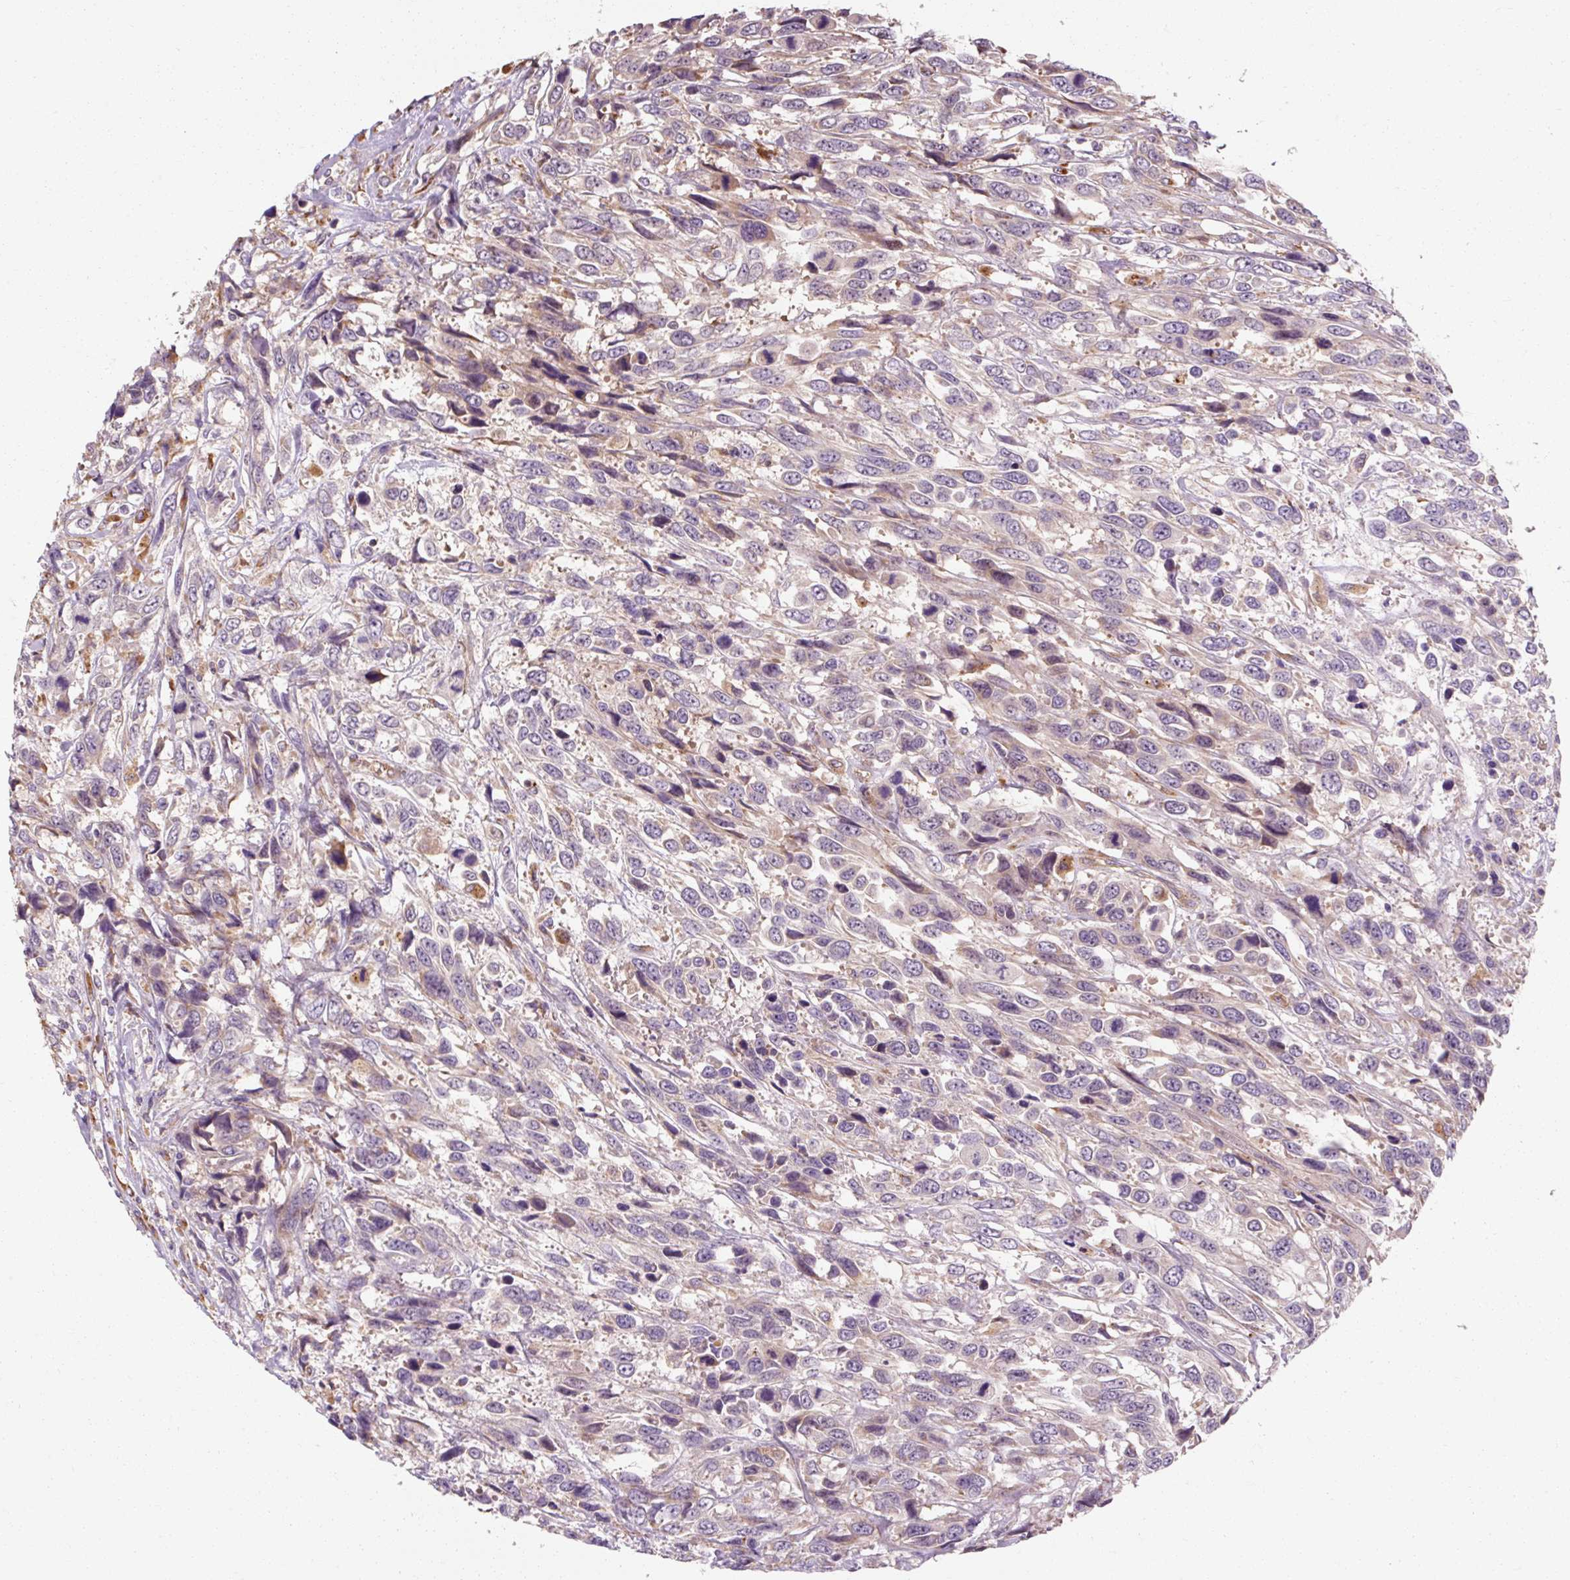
{"staining": {"intensity": "negative", "quantity": "none", "location": "none"}, "tissue": "urothelial cancer", "cell_type": "Tumor cells", "image_type": "cancer", "snomed": [{"axis": "morphology", "description": "Urothelial carcinoma, High grade"}, {"axis": "topography", "description": "Urinary bladder"}], "caption": "Immunohistochemistry (IHC) of urothelial cancer demonstrates no staining in tumor cells. Nuclei are stained in blue.", "gene": "TBC1D4", "patient": {"sex": "female", "age": 70}}